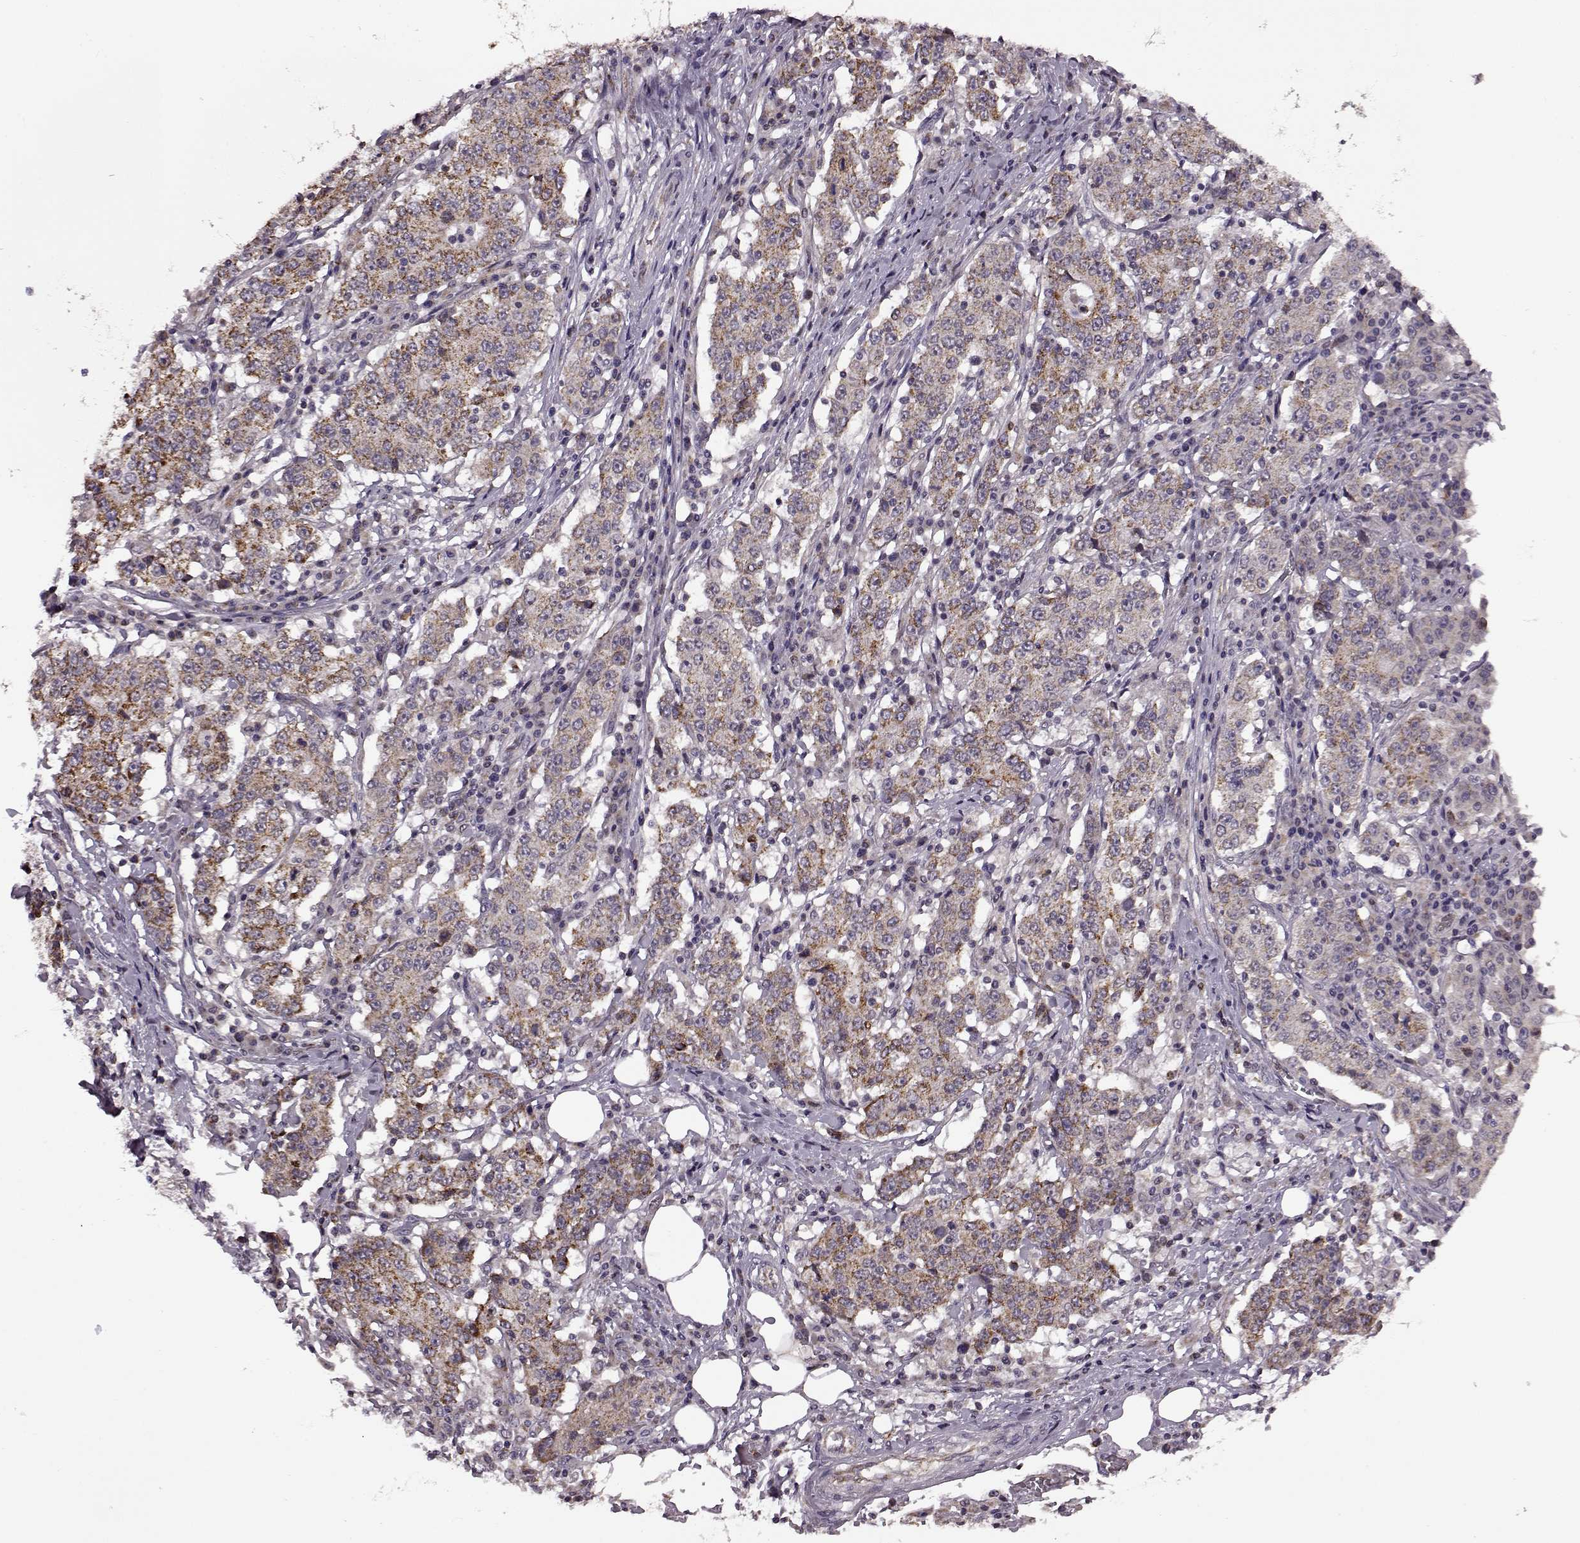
{"staining": {"intensity": "moderate", "quantity": ">75%", "location": "cytoplasmic/membranous"}, "tissue": "stomach cancer", "cell_type": "Tumor cells", "image_type": "cancer", "snomed": [{"axis": "morphology", "description": "Adenocarcinoma, NOS"}, {"axis": "topography", "description": "Stomach"}], "caption": "Protein expression analysis of stomach cancer shows moderate cytoplasmic/membranous expression in about >75% of tumor cells.", "gene": "MTSS1", "patient": {"sex": "male", "age": 59}}